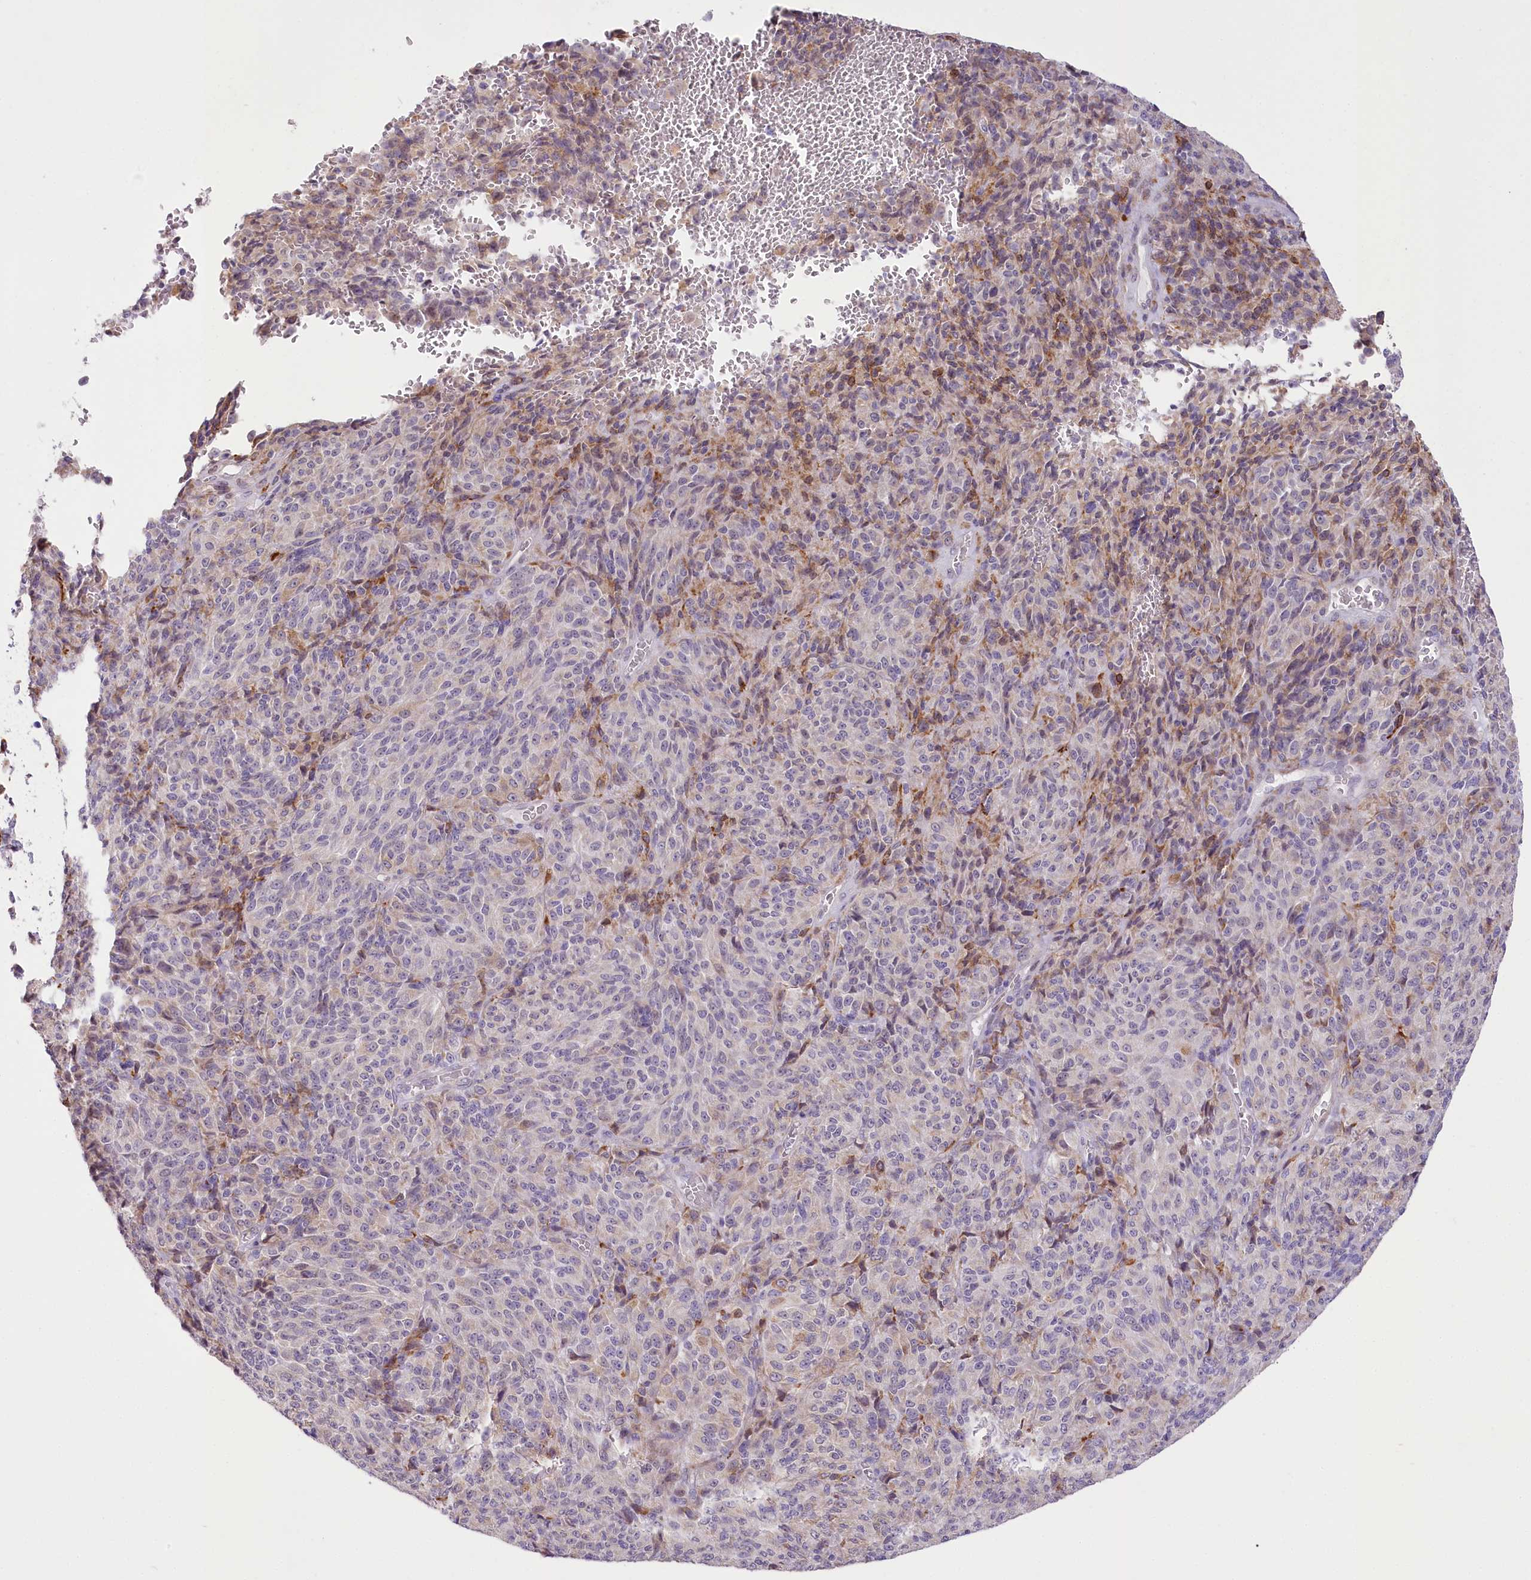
{"staining": {"intensity": "weak", "quantity": "<25%", "location": "cytoplasmic/membranous"}, "tissue": "melanoma", "cell_type": "Tumor cells", "image_type": "cancer", "snomed": [{"axis": "morphology", "description": "Malignant melanoma, Metastatic site"}, {"axis": "topography", "description": "Brain"}], "caption": "Tumor cells are negative for protein expression in human melanoma. (Stains: DAB immunohistochemistry (IHC) with hematoxylin counter stain, Microscopy: brightfield microscopy at high magnification).", "gene": "NCKAP5", "patient": {"sex": "female", "age": 56}}